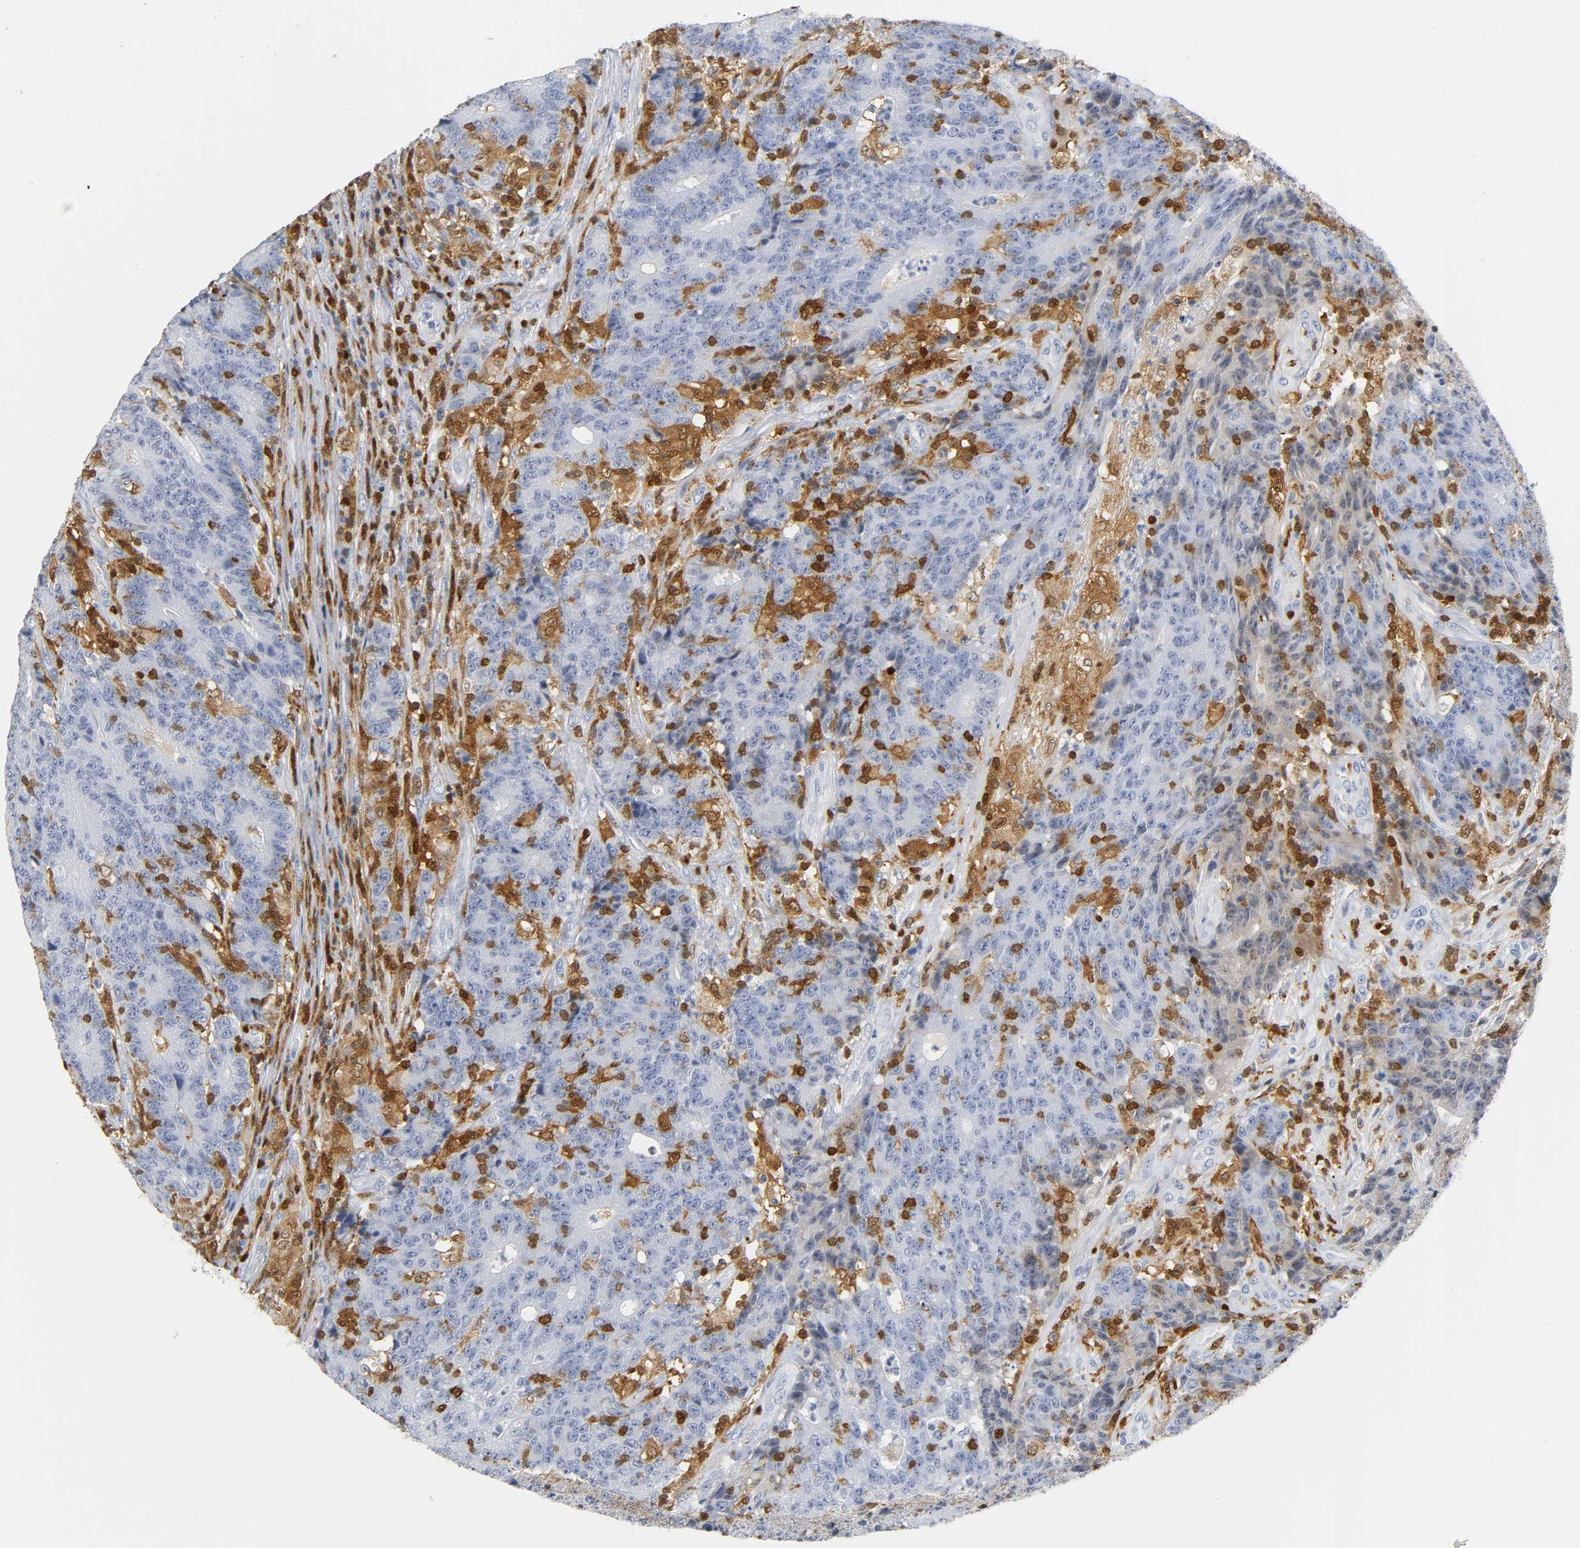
{"staining": {"intensity": "negative", "quantity": "none", "location": "none"}, "tissue": "colorectal cancer", "cell_type": "Tumor cells", "image_type": "cancer", "snomed": [{"axis": "morphology", "description": "Normal tissue, NOS"}, {"axis": "morphology", "description": "Adenocarcinoma, NOS"}, {"axis": "topography", "description": "Colon"}], "caption": "A high-resolution micrograph shows IHC staining of colorectal adenocarcinoma, which exhibits no significant staining in tumor cells.", "gene": "DOK2", "patient": {"sex": "female", "age": 75}}